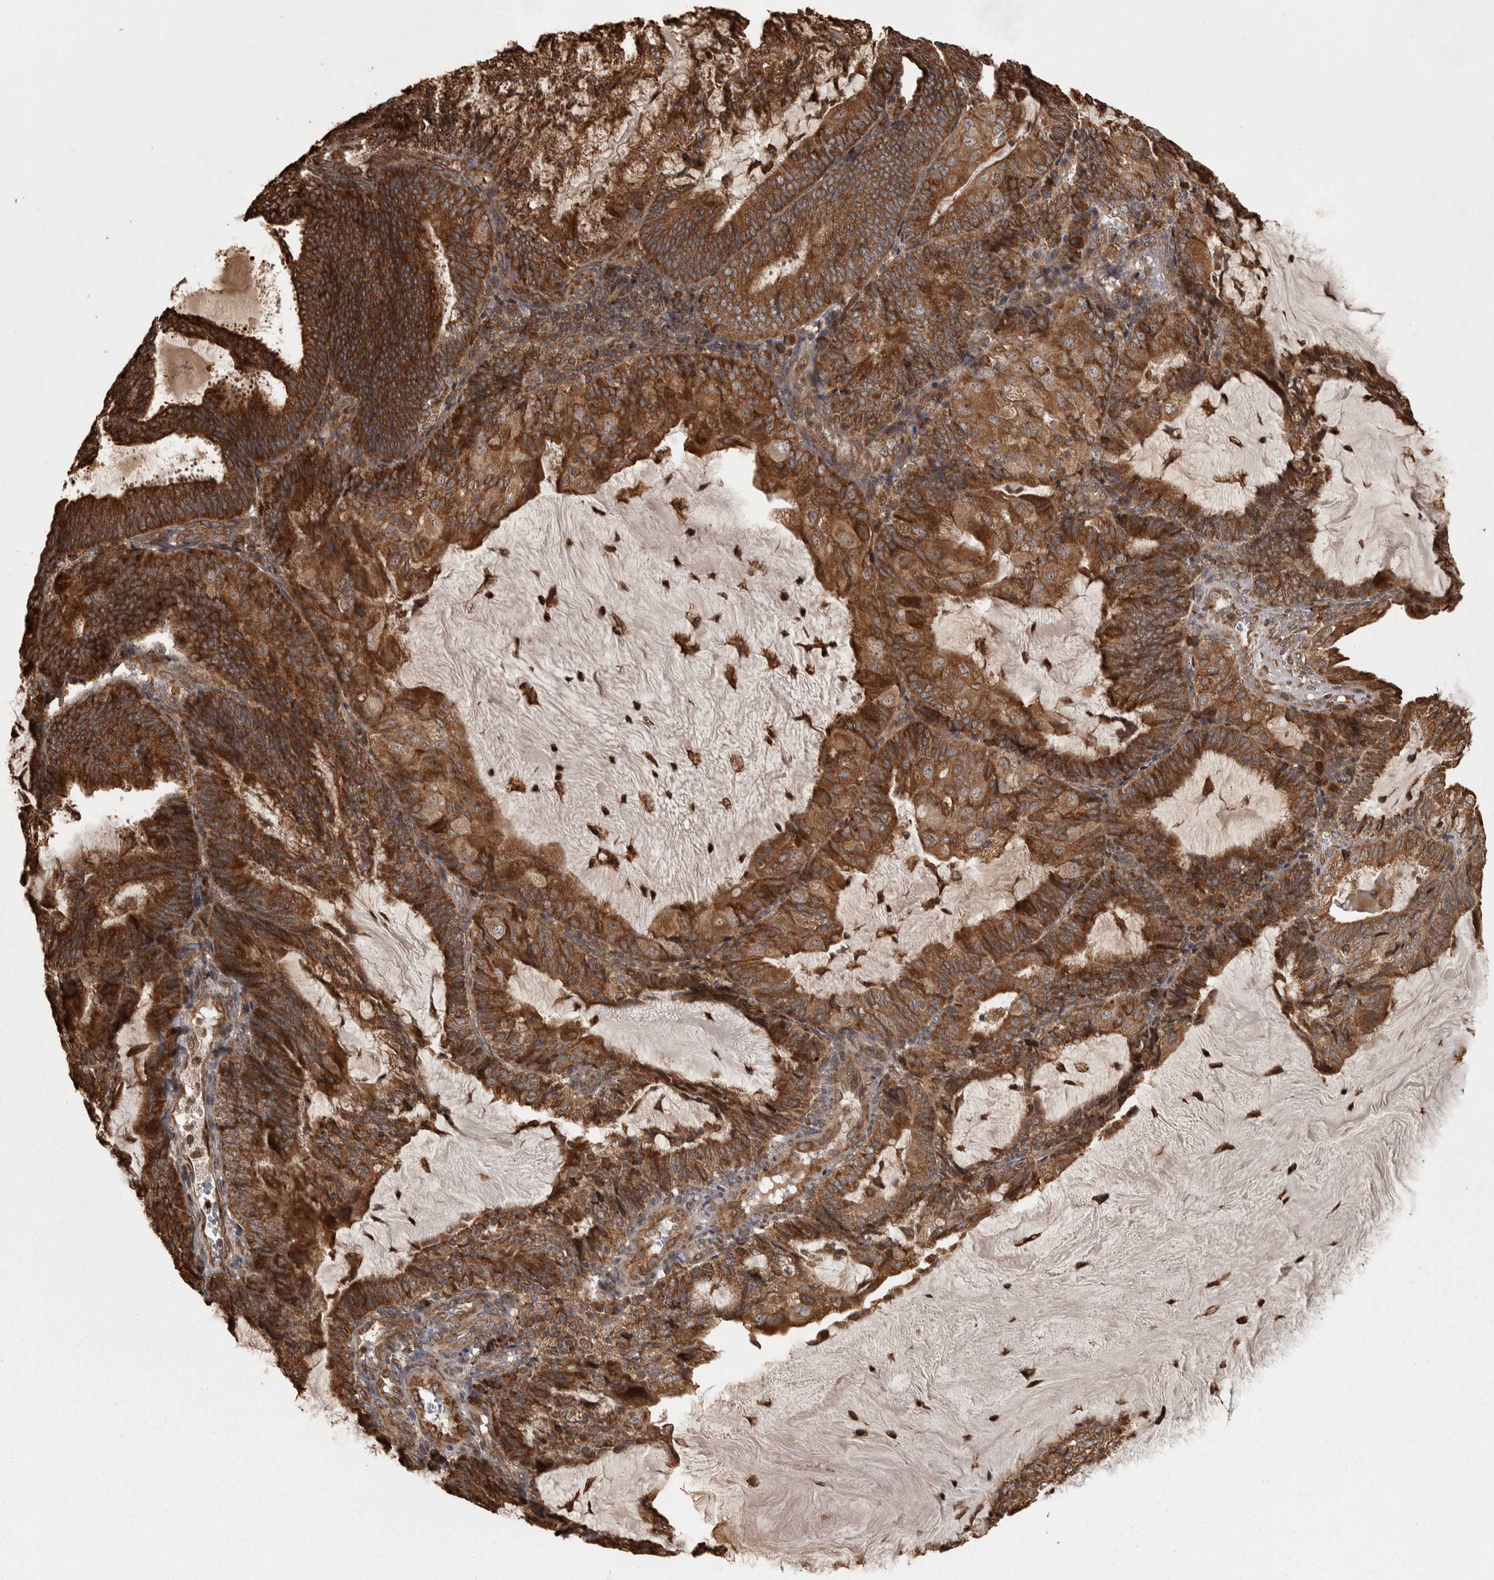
{"staining": {"intensity": "strong", "quantity": ">75%", "location": "cytoplasmic/membranous"}, "tissue": "endometrial cancer", "cell_type": "Tumor cells", "image_type": "cancer", "snomed": [{"axis": "morphology", "description": "Adenocarcinoma, NOS"}, {"axis": "topography", "description": "Endometrium"}], "caption": "Endometrial adenocarcinoma was stained to show a protein in brown. There is high levels of strong cytoplasmic/membranous staining in approximately >75% of tumor cells.", "gene": "AGBL3", "patient": {"sex": "female", "age": 81}}